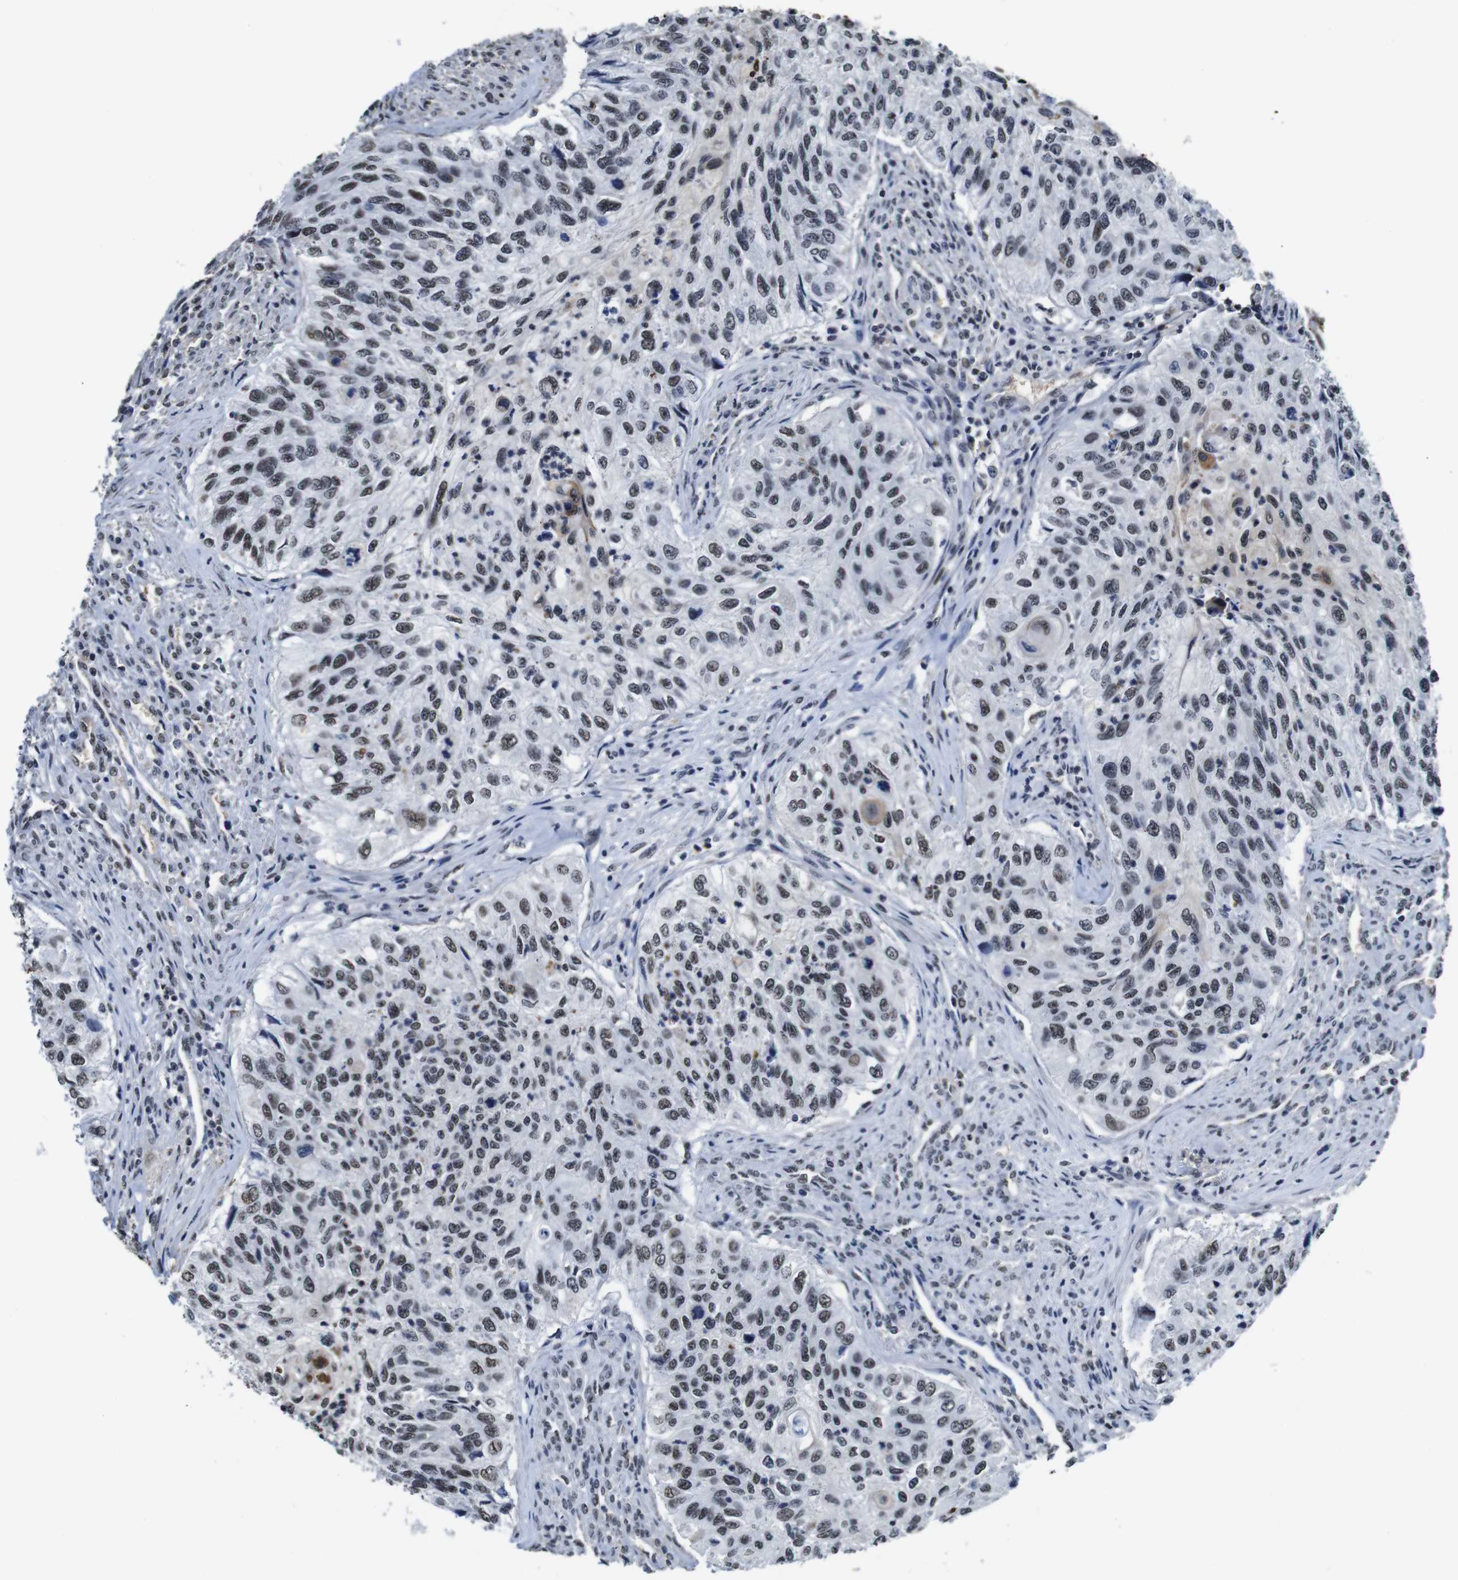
{"staining": {"intensity": "weak", "quantity": "25%-75%", "location": "nuclear"}, "tissue": "urothelial cancer", "cell_type": "Tumor cells", "image_type": "cancer", "snomed": [{"axis": "morphology", "description": "Urothelial carcinoma, High grade"}, {"axis": "topography", "description": "Urinary bladder"}], "caption": "Human urothelial cancer stained with a protein marker reveals weak staining in tumor cells.", "gene": "ILDR2", "patient": {"sex": "female", "age": 60}}